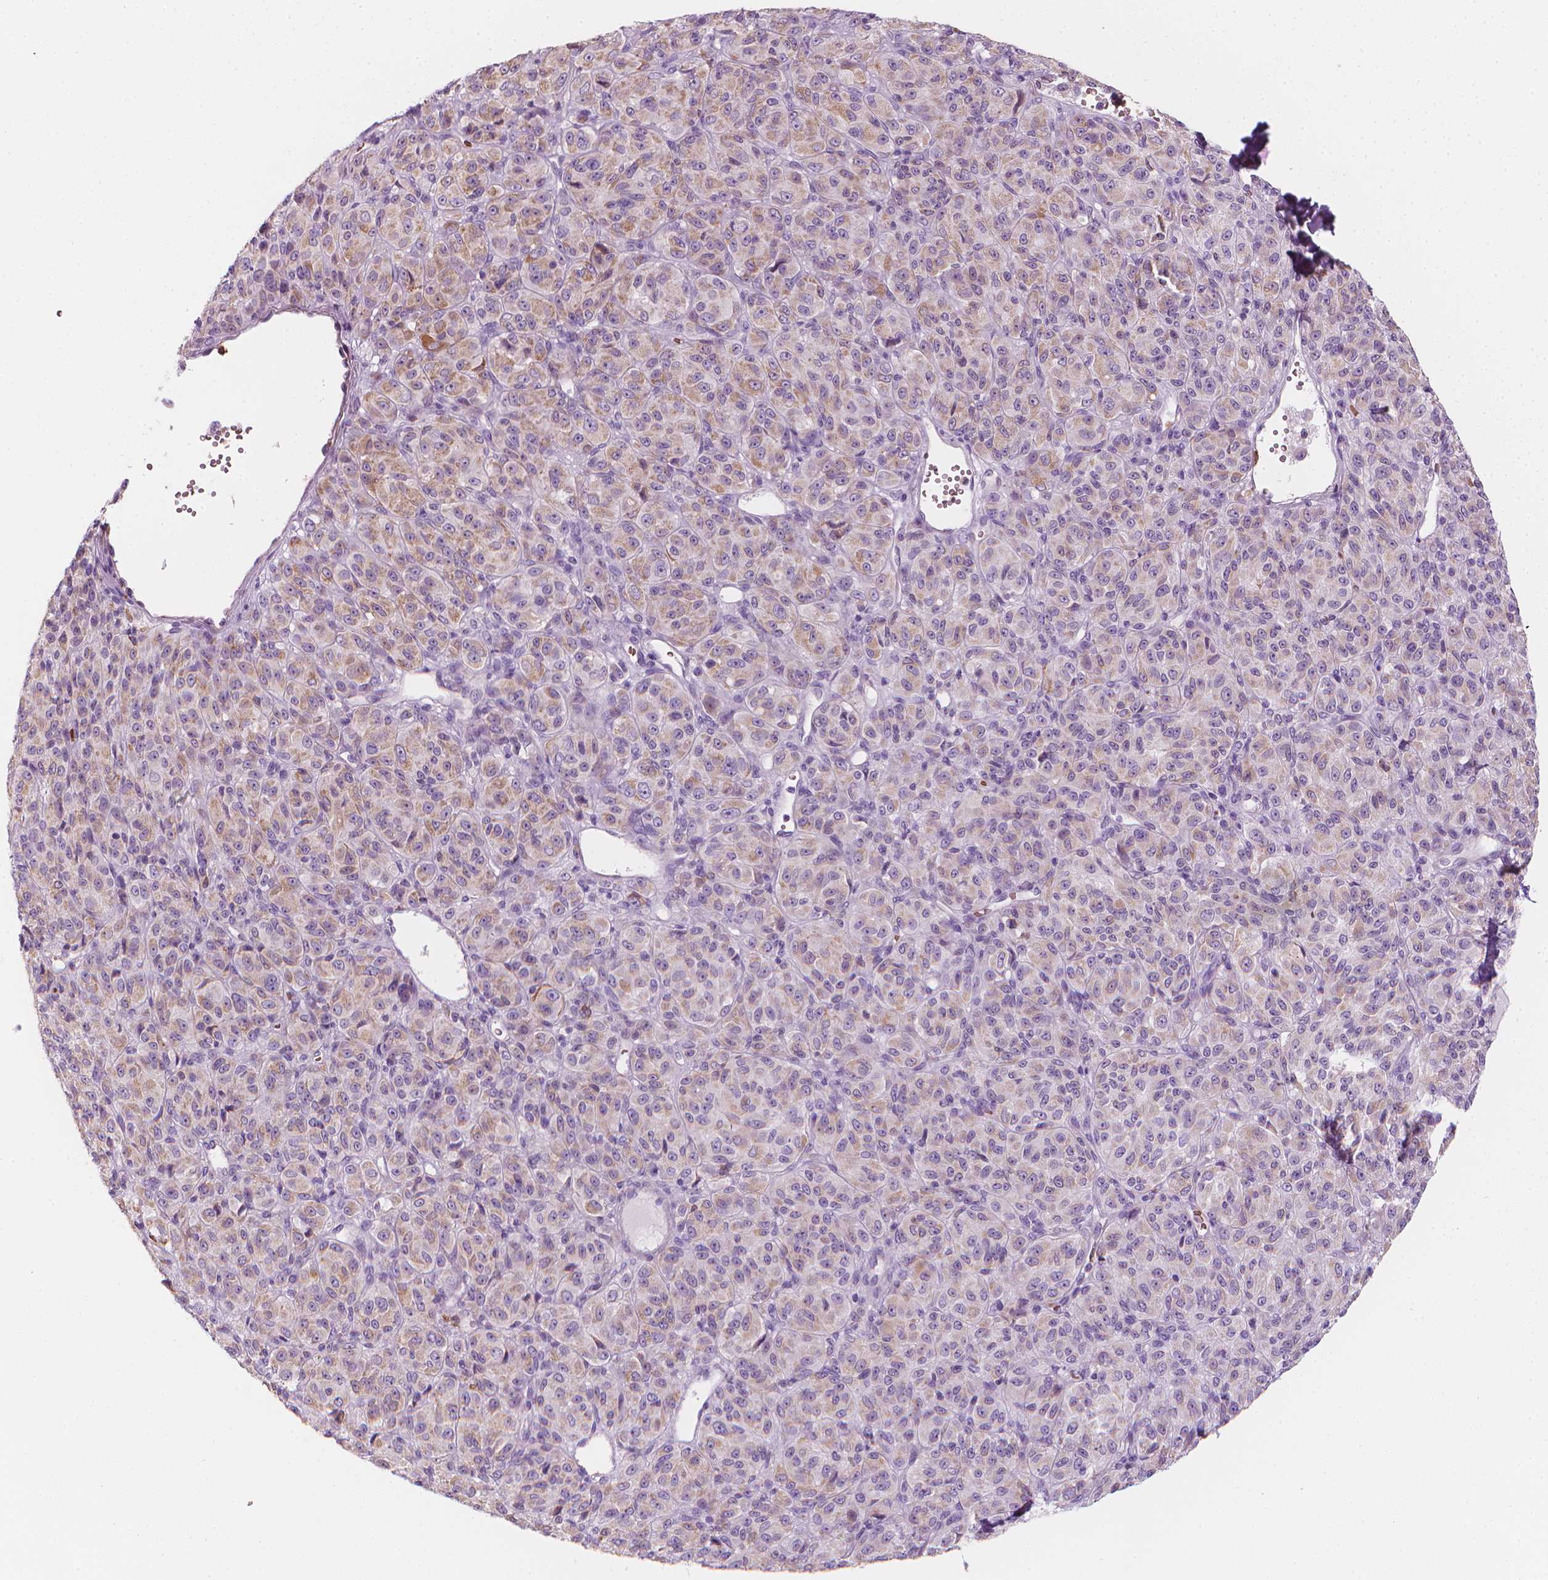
{"staining": {"intensity": "weak", "quantity": "25%-75%", "location": "cytoplasmic/membranous"}, "tissue": "melanoma", "cell_type": "Tumor cells", "image_type": "cancer", "snomed": [{"axis": "morphology", "description": "Malignant melanoma, Metastatic site"}, {"axis": "topography", "description": "Brain"}], "caption": "Human malignant melanoma (metastatic site) stained for a protein (brown) displays weak cytoplasmic/membranous positive staining in approximately 25%-75% of tumor cells.", "gene": "CES1", "patient": {"sex": "female", "age": 56}}